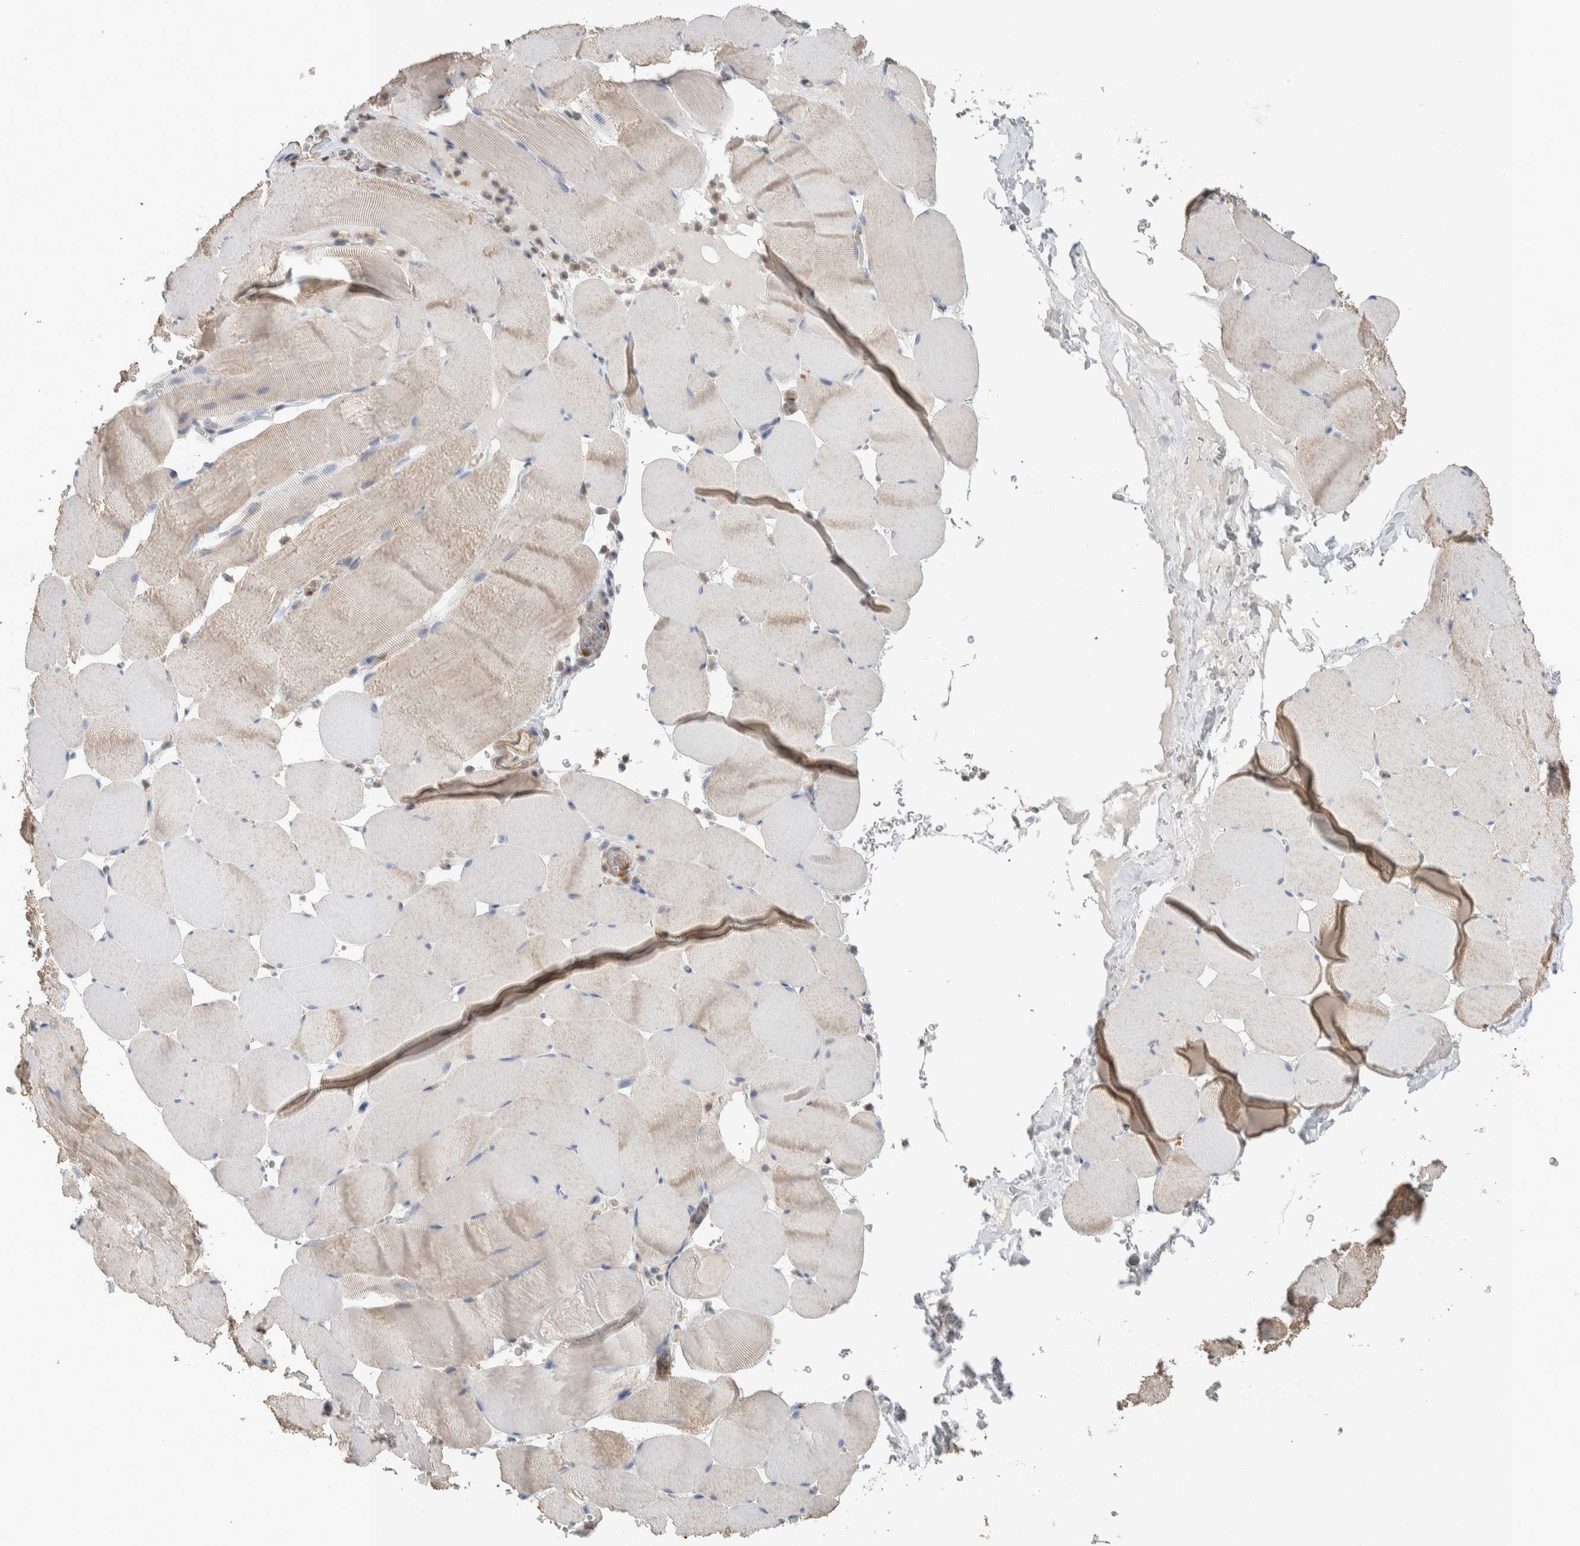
{"staining": {"intensity": "negative", "quantity": "none", "location": "none"}, "tissue": "skeletal muscle", "cell_type": "Myocytes", "image_type": "normal", "snomed": [{"axis": "morphology", "description": "Normal tissue, NOS"}, {"axis": "topography", "description": "Skeletal muscle"}], "caption": "Human skeletal muscle stained for a protein using immunohistochemistry (IHC) demonstrates no positivity in myocytes.", "gene": "NFKB2", "patient": {"sex": "male", "age": 62}}